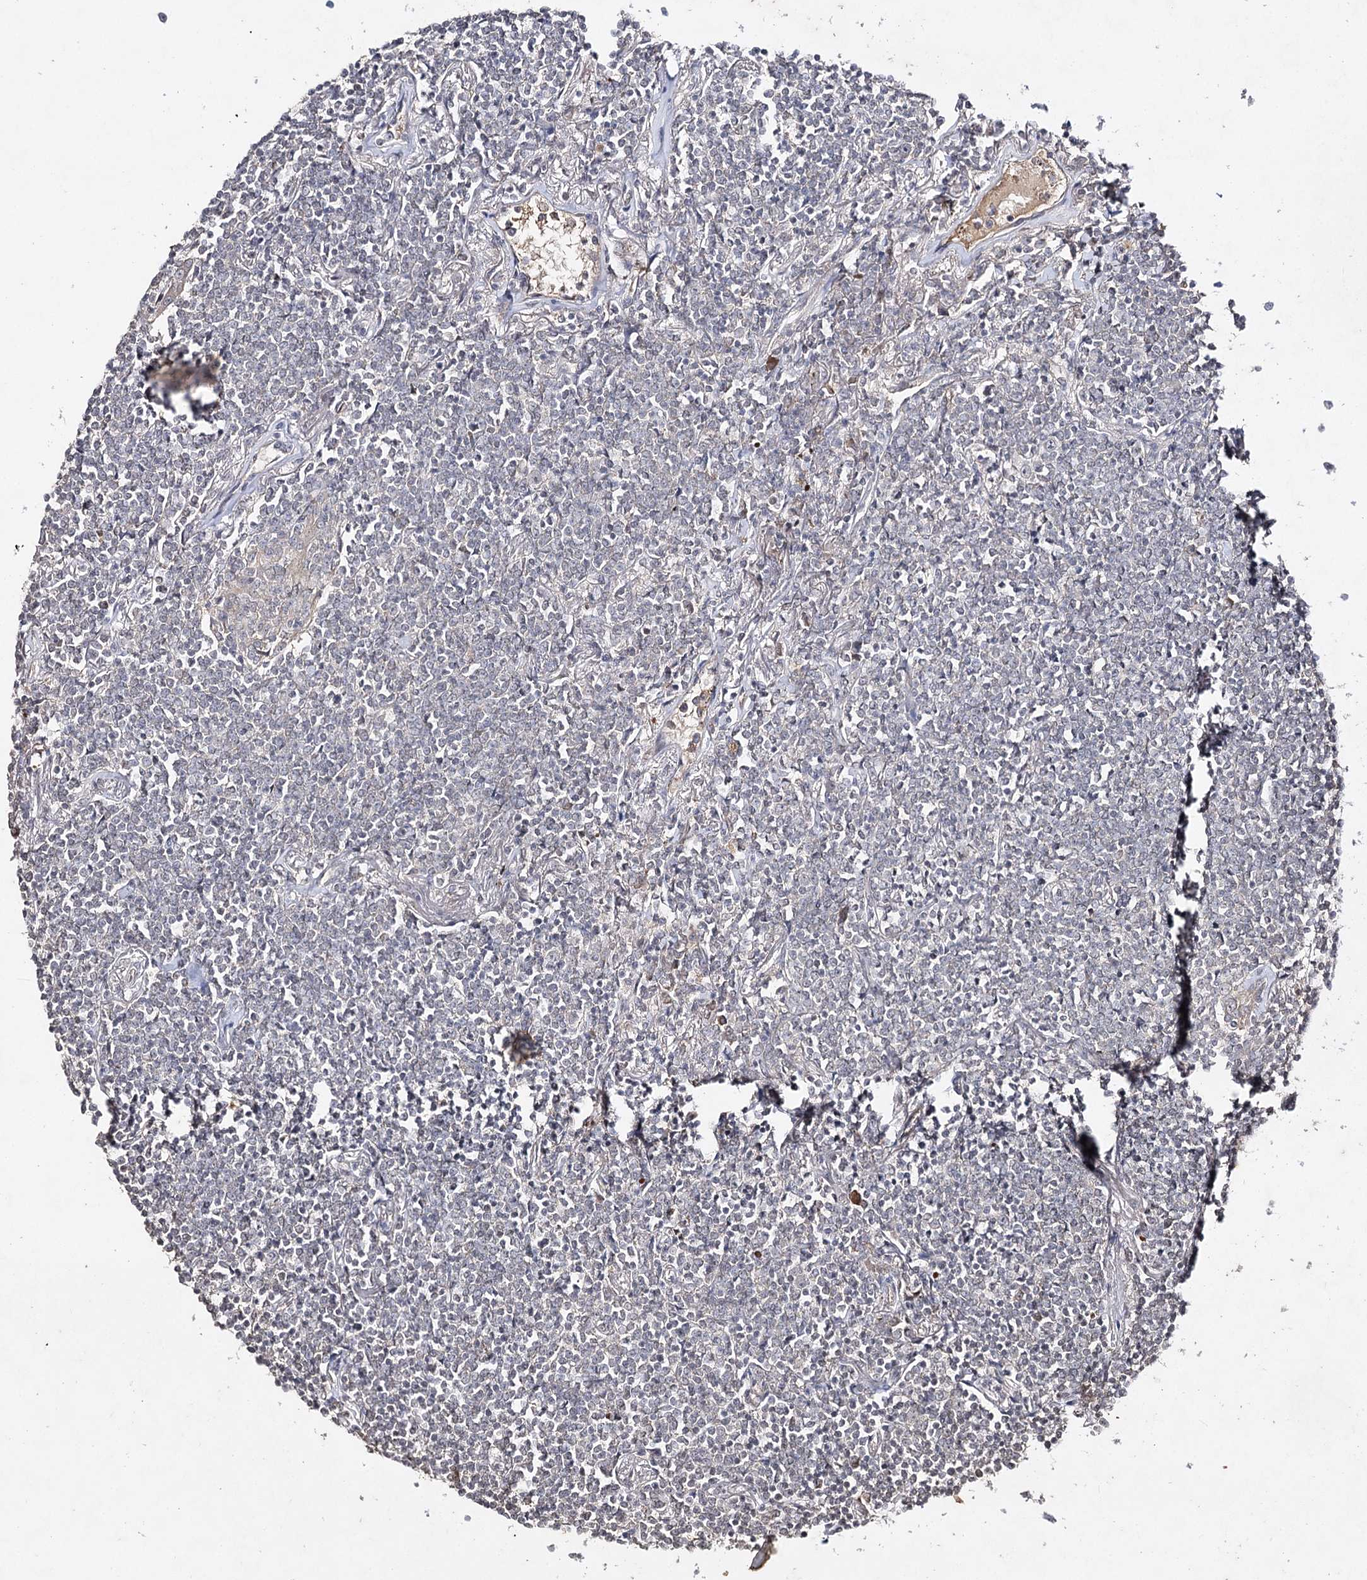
{"staining": {"intensity": "negative", "quantity": "none", "location": "none"}, "tissue": "lymphoma", "cell_type": "Tumor cells", "image_type": "cancer", "snomed": [{"axis": "morphology", "description": "Malignant lymphoma, non-Hodgkin's type, Low grade"}, {"axis": "topography", "description": "Lung"}], "caption": "Histopathology image shows no significant protein positivity in tumor cells of malignant lymphoma, non-Hodgkin's type (low-grade).", "gene": "SYNGR3", "patient": {"sex": "female", "age": 71}}